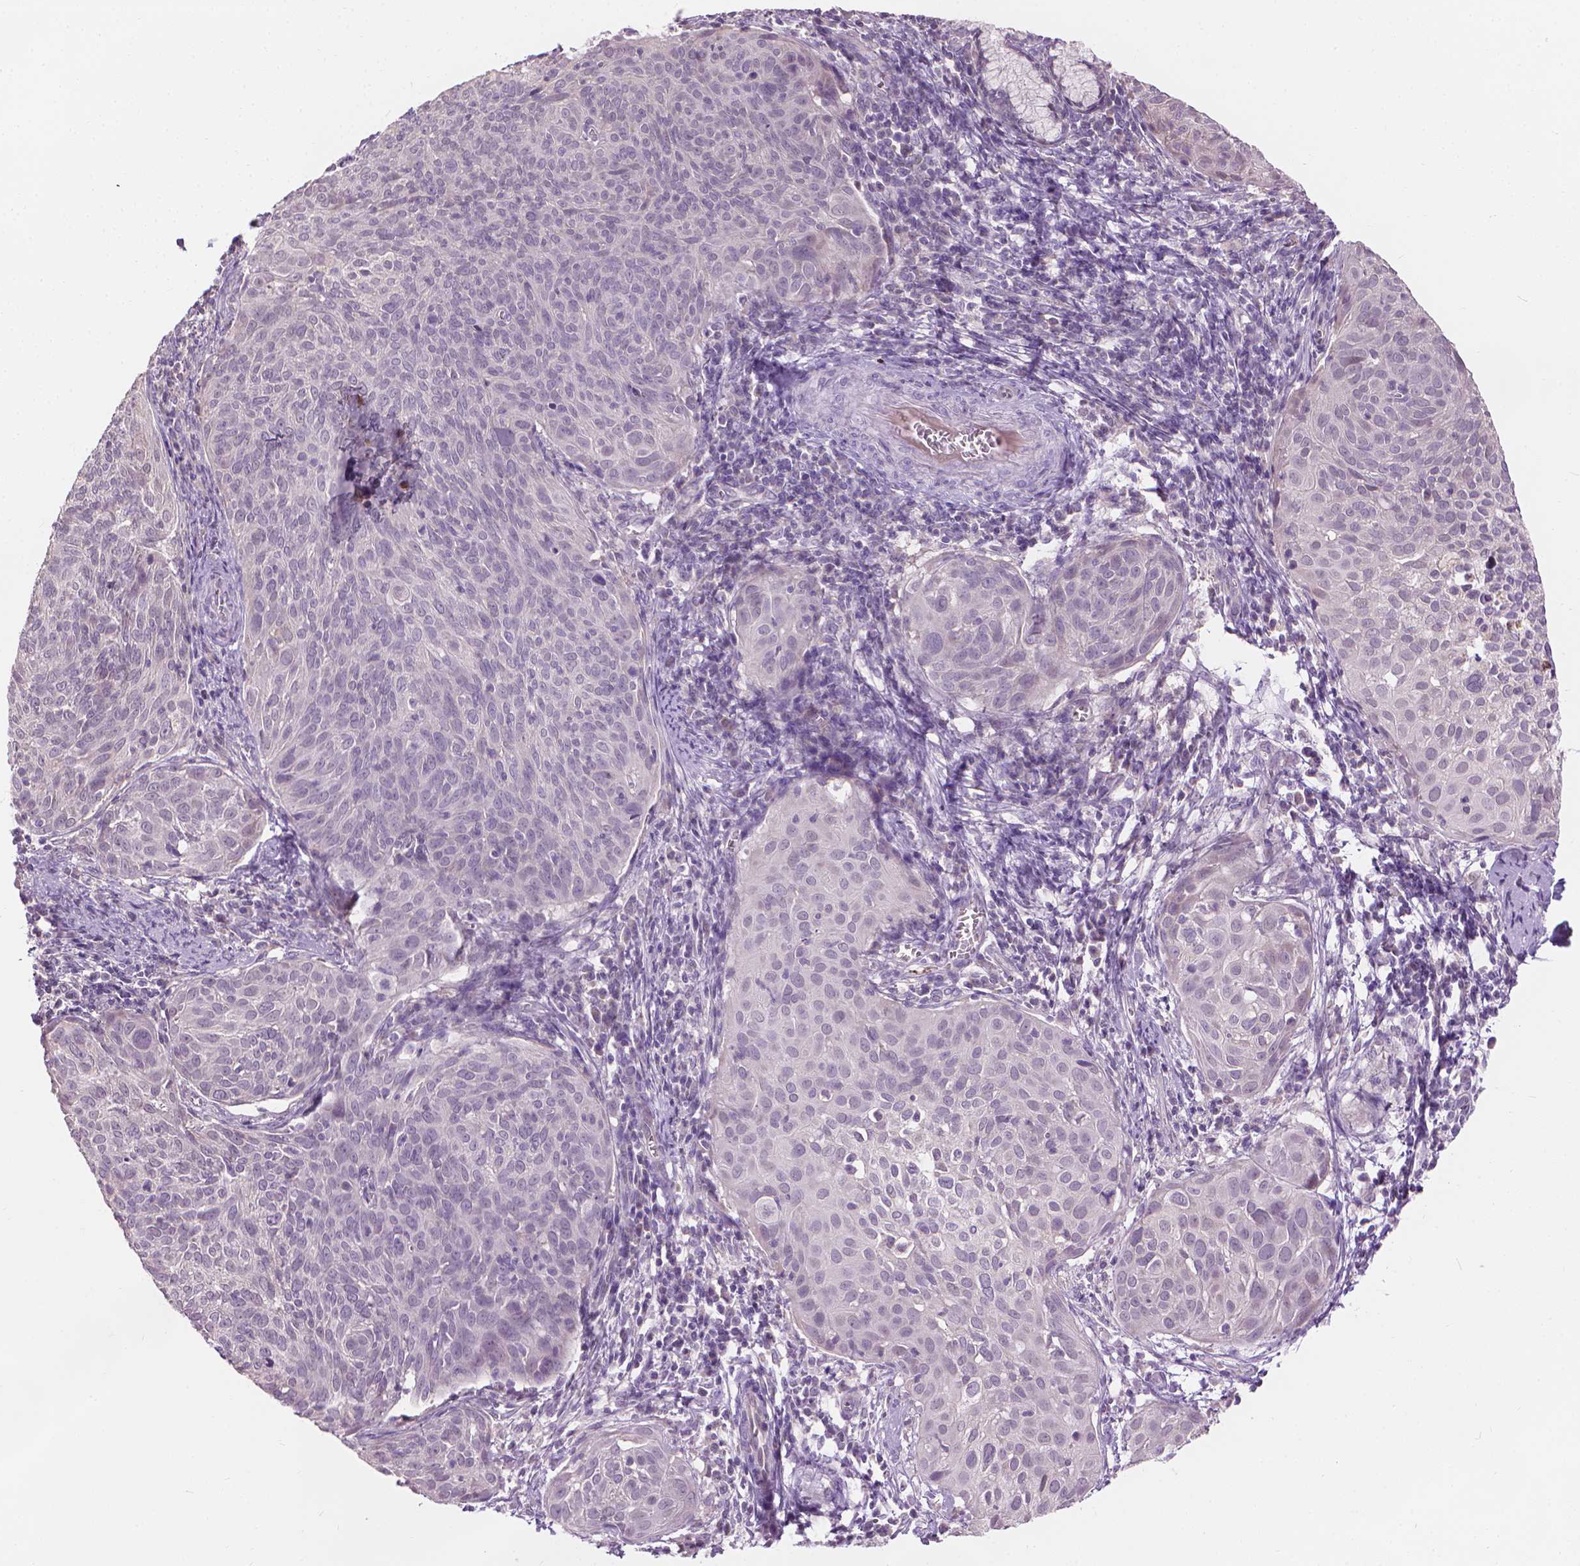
{"staining": {"intensity": "negative", "quantity": "none", "location": "none"}, "tissue": "cervical cancer", "cell_type": "Tumor cells", "image_type": "cancer", "snomed": [{"axis": "morphology", "description": "Squamous cell carcinoma, NOS"}, {"axis": "topography", "description": "Cervix"}], "caption": "An IHC histopathology image of cervical squamous cell carcinoma is shown. There is no staining in tumor cells of cervical squamous cell carcinoma.", "gene": "CFAP126", "patient": {"sex": "female", "age": 39}}